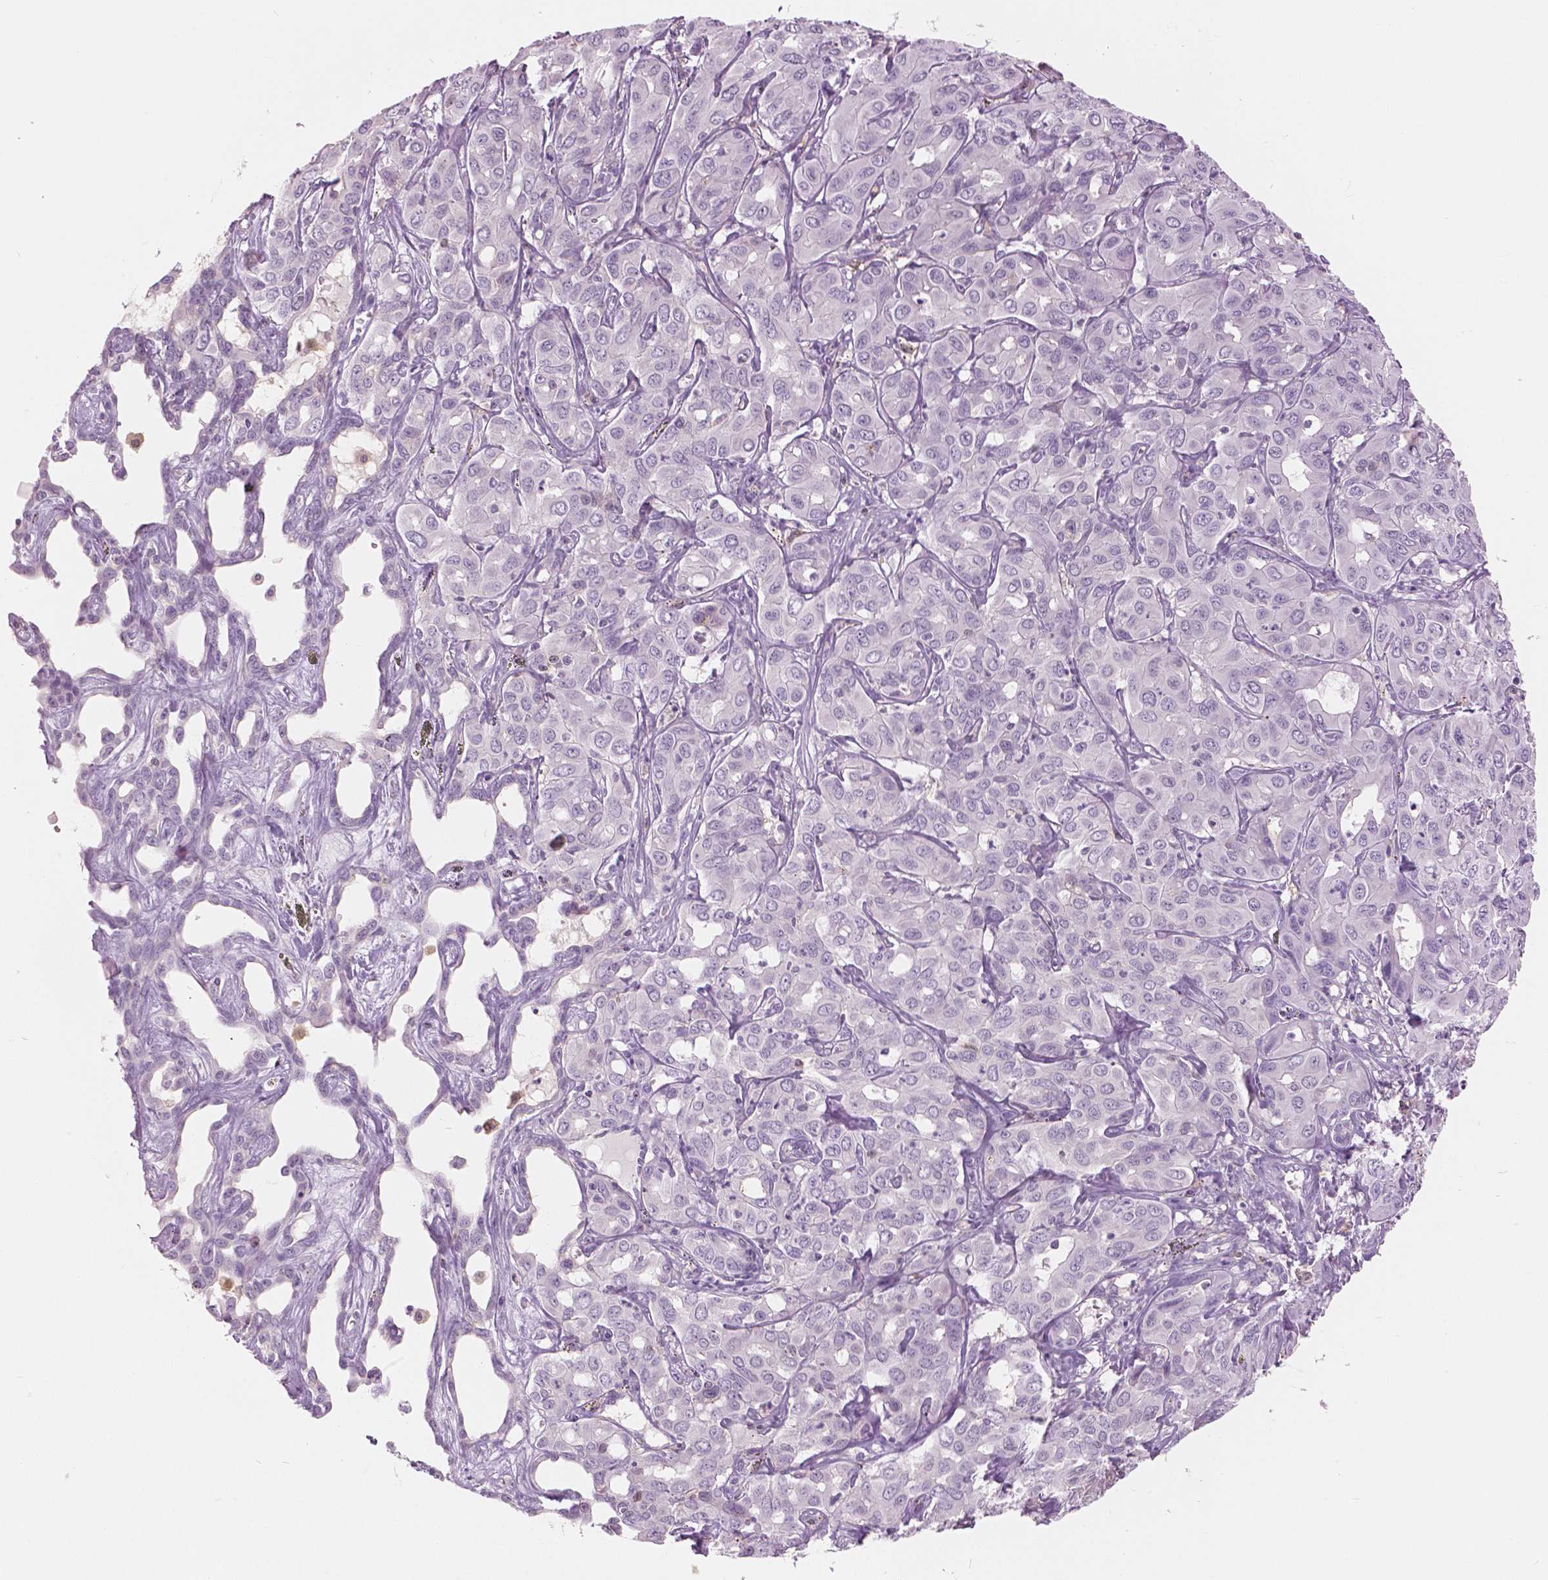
{"staining": {"intensity": "negative", "quantity": "none", "location": "none"}, "tissue": "liver cancer", "cell_type": "Tumor cells", "image_type": "cancer", "snomed": [{"axis": "morphology", "description": "Cholangiocarcinoma"}, {"axis": "topography", "description": "Liver"}], "caption": "There is no significant positivity in tumor cells of cholangiocarcinoma (liver). (DAB (3,3'-diaminobenzidine) immunohistochemistry, high magnification).", "gene": "GALM", "patient": {"sex": "female", "age": 60}}